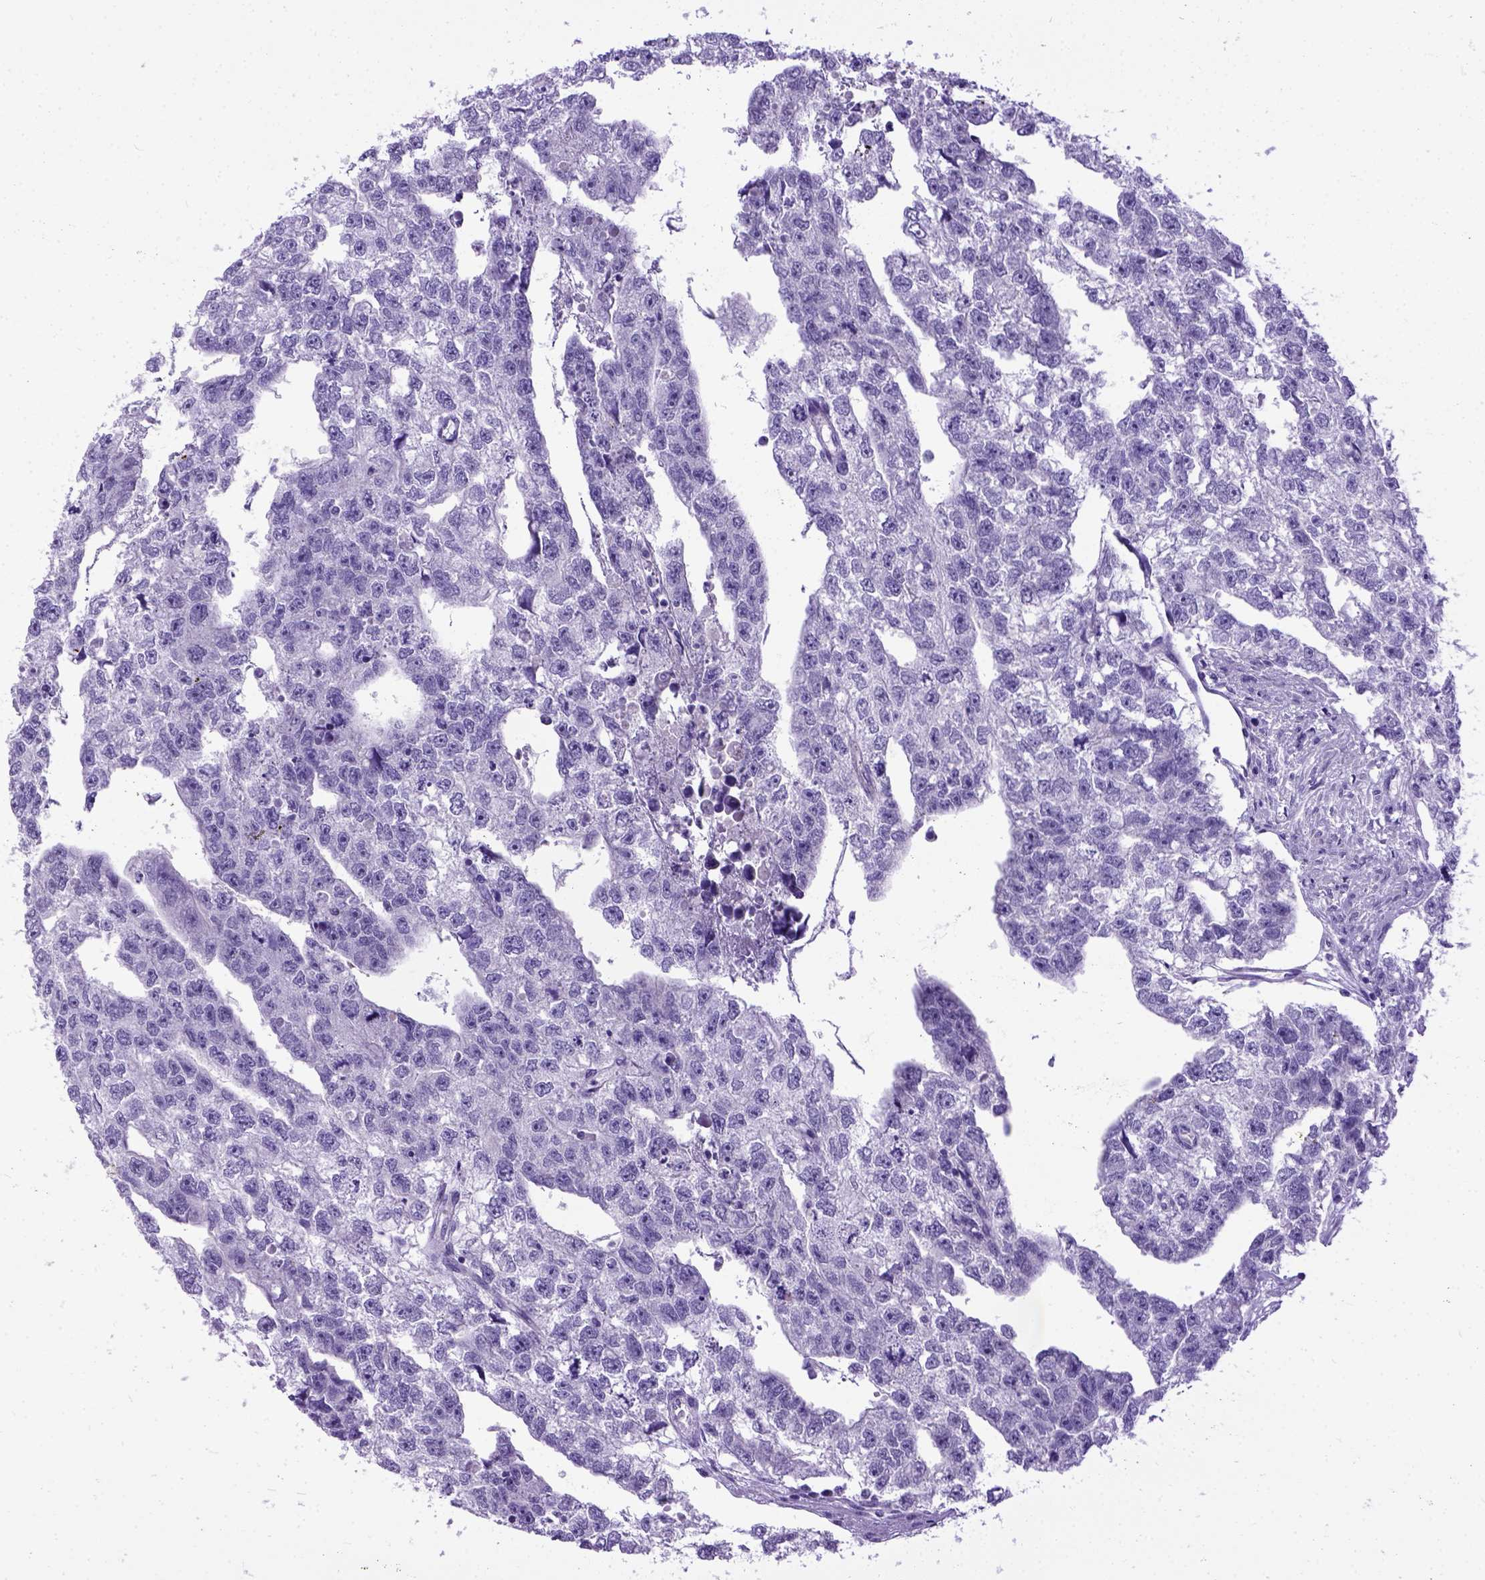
{"staining": {"intensity": "negative", "quantity": "none", "location": "none"}, "tissue": "testis cancer", "cell_type": "Tumor cells", "image_type": "cancer", "snomed": [{"axis": "morphology", "description": "Carcinoma, Embryonal, NOS"}, {"axis": "morphology", "description": "Teratoma, malignant, NOS"}, {"axis": "topography", "description": "Testis"}], "caption": "Immunohistochemistry of human testis embryonal carcinoma exhibits no positivity in tumor cells. (Brightfield microscopy of DAB (3,3'-diaminobenzidine) immunohistochemistry at high magnification).", "gene": "IGF2", "patient": {"sex": "male", "age": 44}}